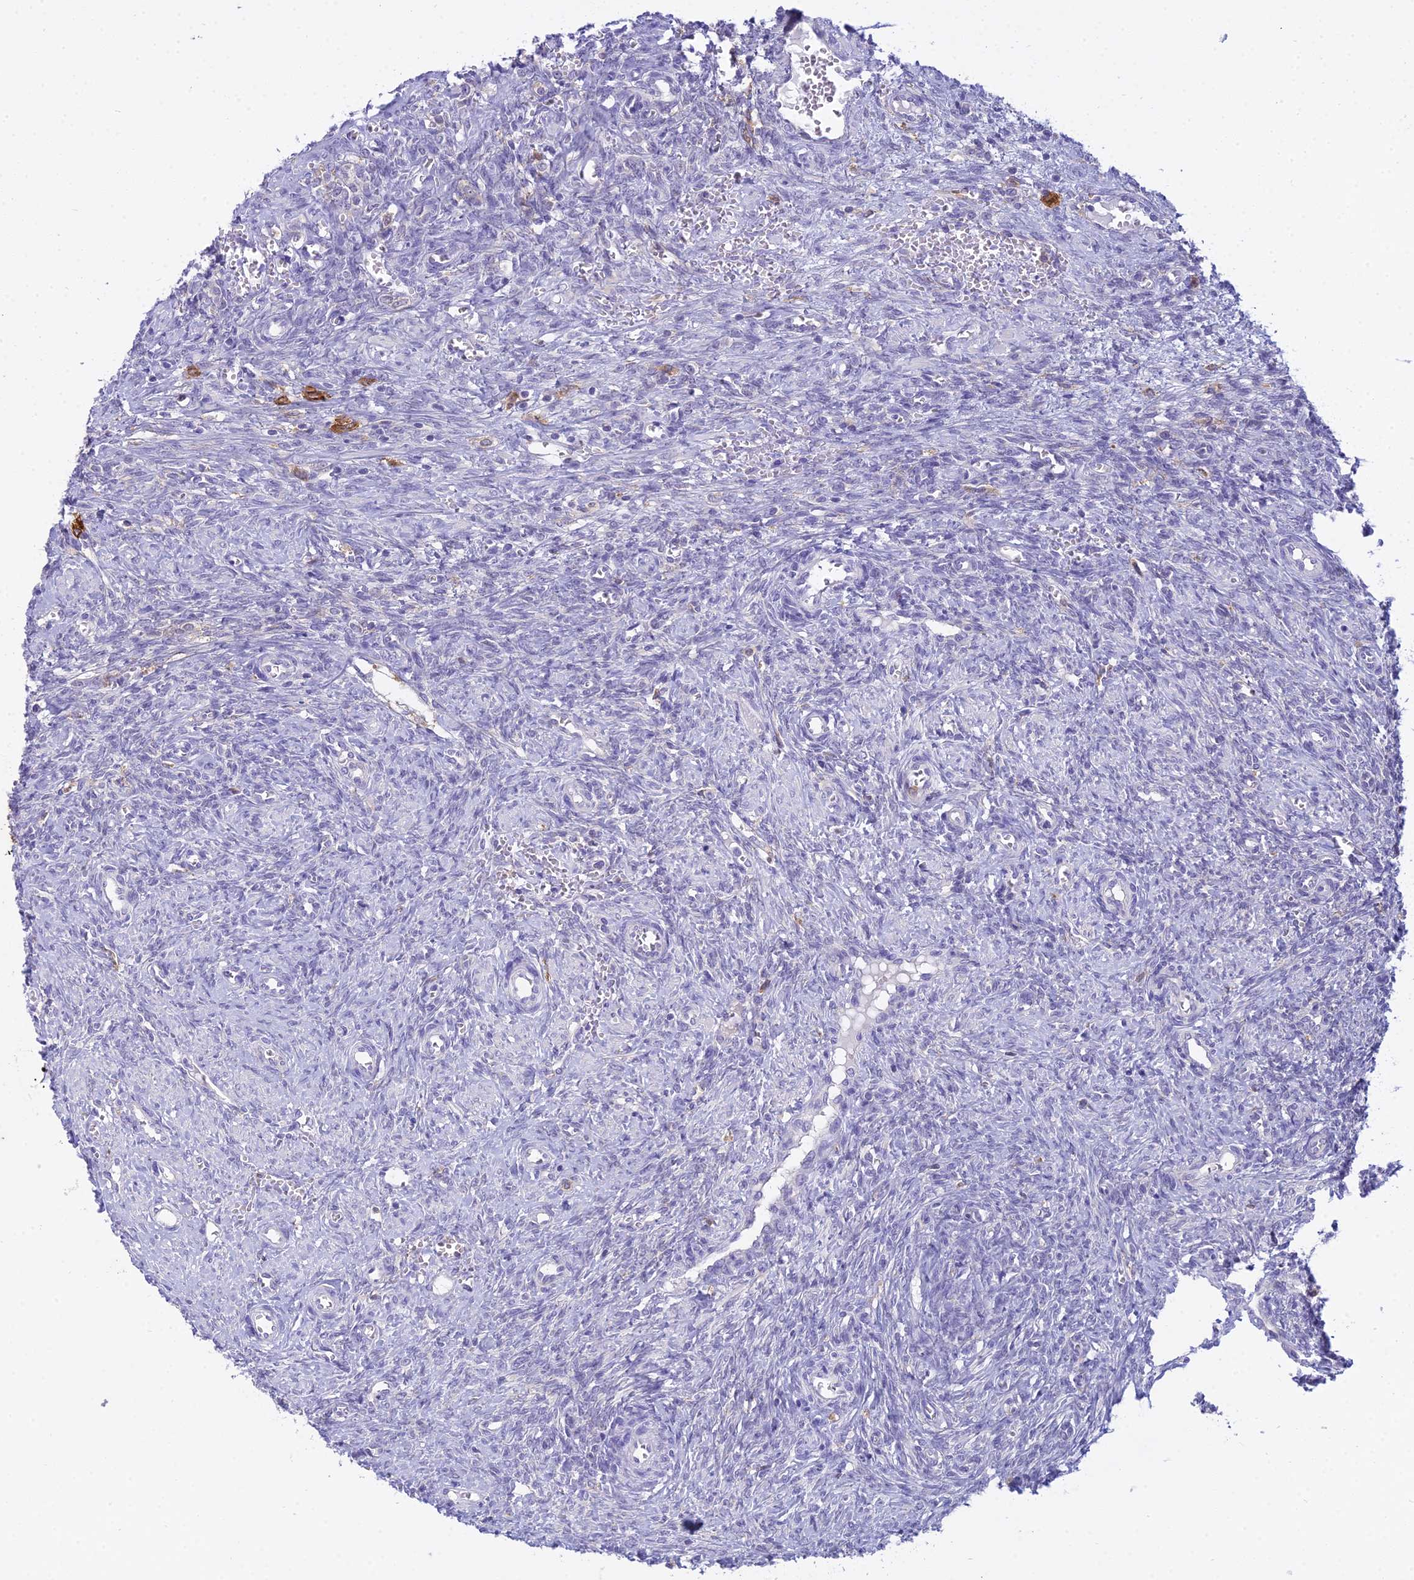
{"staining": {"intensity": "moderate", "quantity": ">75%", "location": "cytoplasmic/membranous"}, "tissue": "ovary", "cell_type": "Follicle cells", "image_type": "normal", "snomed": [{"axis": "morphology", "description": "Normal tissue, NOS"}, {"axis": "topography", "description": "Ovary"}], "caption": "Immunohistochemical staining of normal human ovary displays medium levels of moderate cytoplasmic/membranous staining in about >75% of follicle cells. (brown staining indicates protein expression, while blue staining denotes nuclei).", "gene": "UBE2G1", "patient": {"sex": "female", "age": 41}}